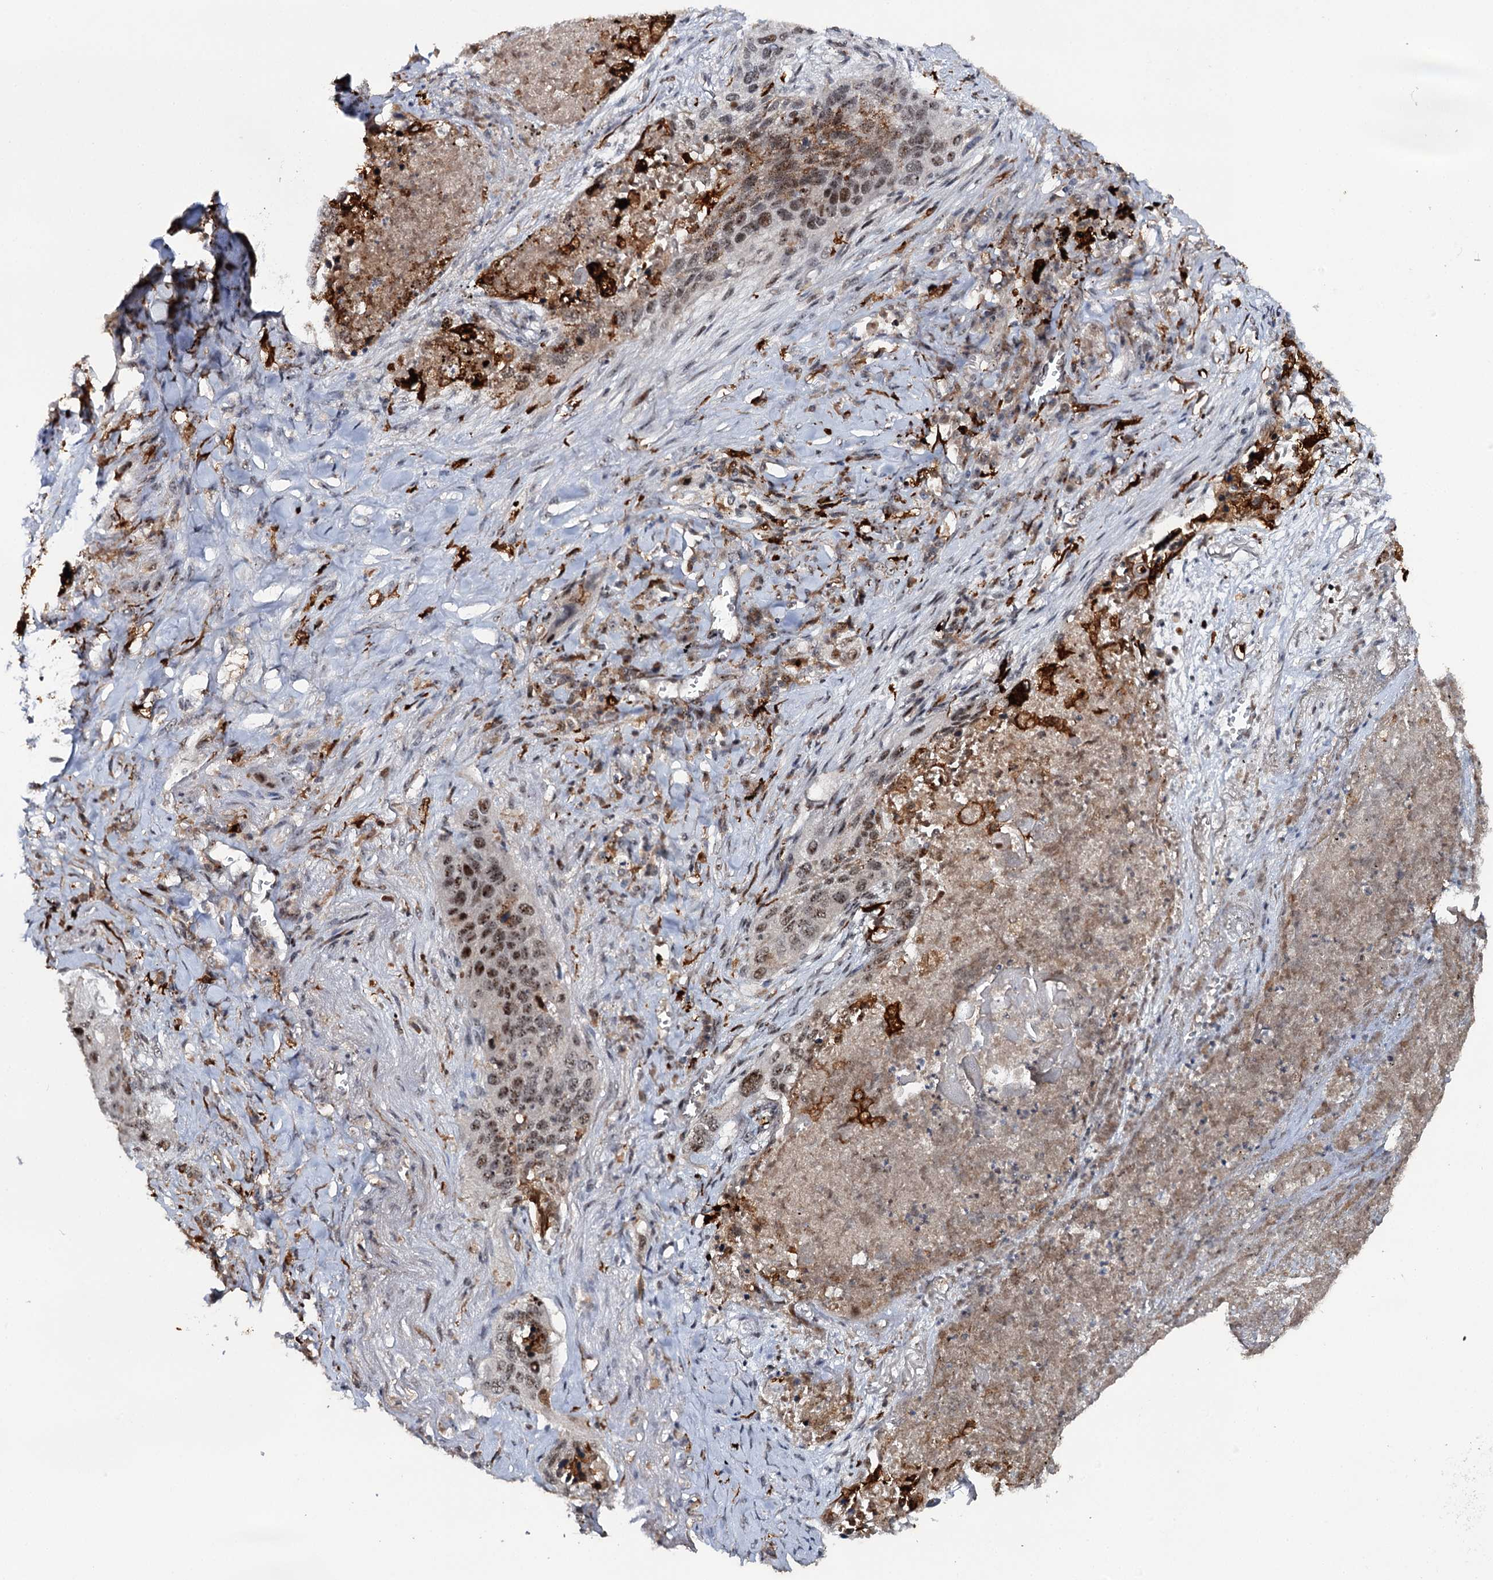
{"staining": {"intensity": "moderate", "quantity": ">75%", "location": "nuclear"}, "tissue": "lung cancer", "cell_type": "Tumor cells", "image_type": "cancer", "snomed": [{"axis": "morphology", "description": "Squamous cell carcinoma, NOS"}, {"axis": "topography", "description": "Lung"}], "caption": "Brown immunohistochemical staining in human lung squamous cell carcinoma reveals moderate nuclear staining in approximately >75% of tumor cells.", "gene": "BUD13", "patient": {"sex": "female", "age": 63}}